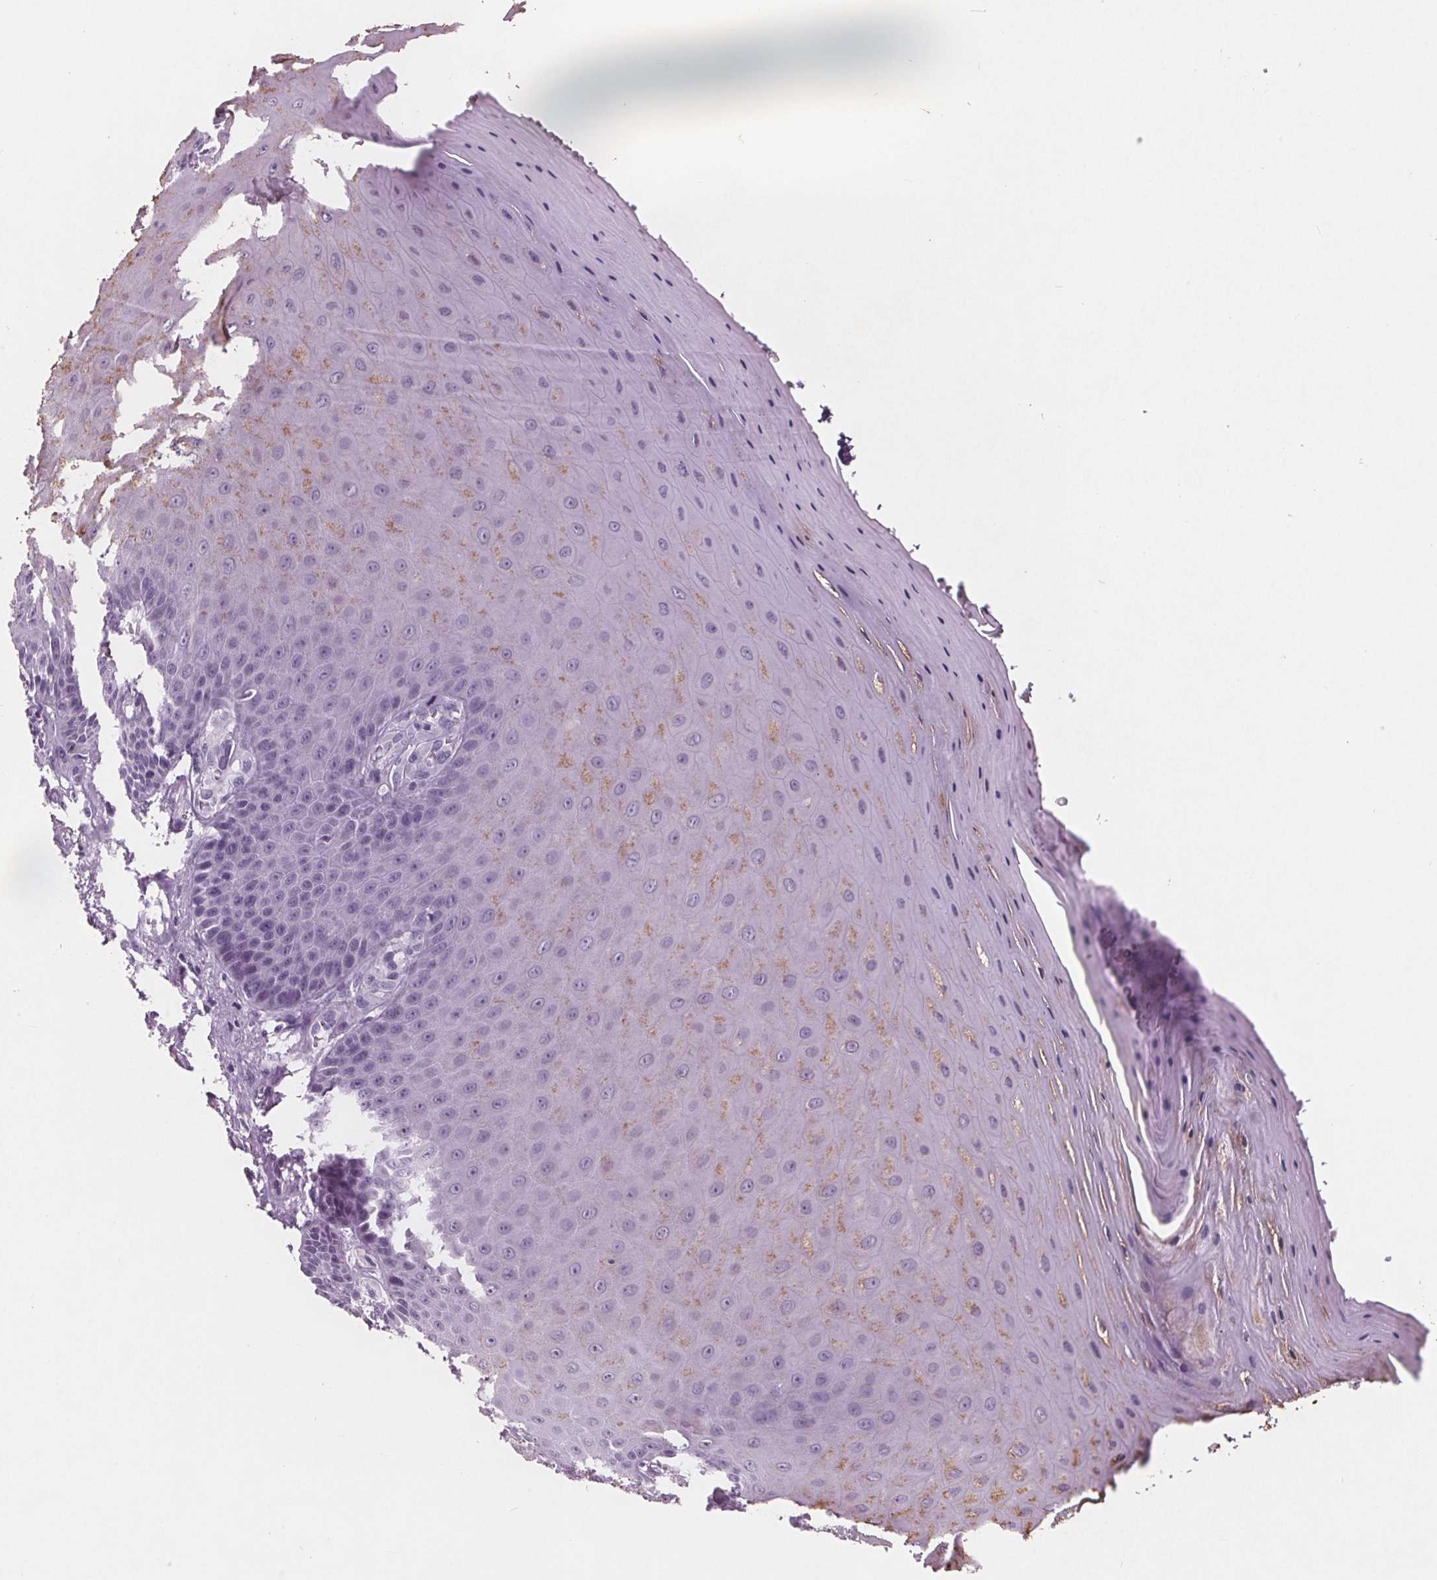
{"staining": {"intensity": "moderate", "quantity": "<25%", "location": "cytoplasmic/membranous"}, "tissue": "vagina", "cell_type": "Squamous epithelial cells", "image_type": "normal", "snomed": [{"axis": "morphology", "description": "Normal tissue, NOS"}, {"axis": "topography", "description": "Vagina"}], "caption": "About <25% of squamous epithelial cells in unremarkable vagina demonstrate moderate cytoplasmic/membranous protein expression as visualized by brown immunohistochemical staining.", "gene": "PTPN14", "patient": {"sex": "female", "age": 83}}